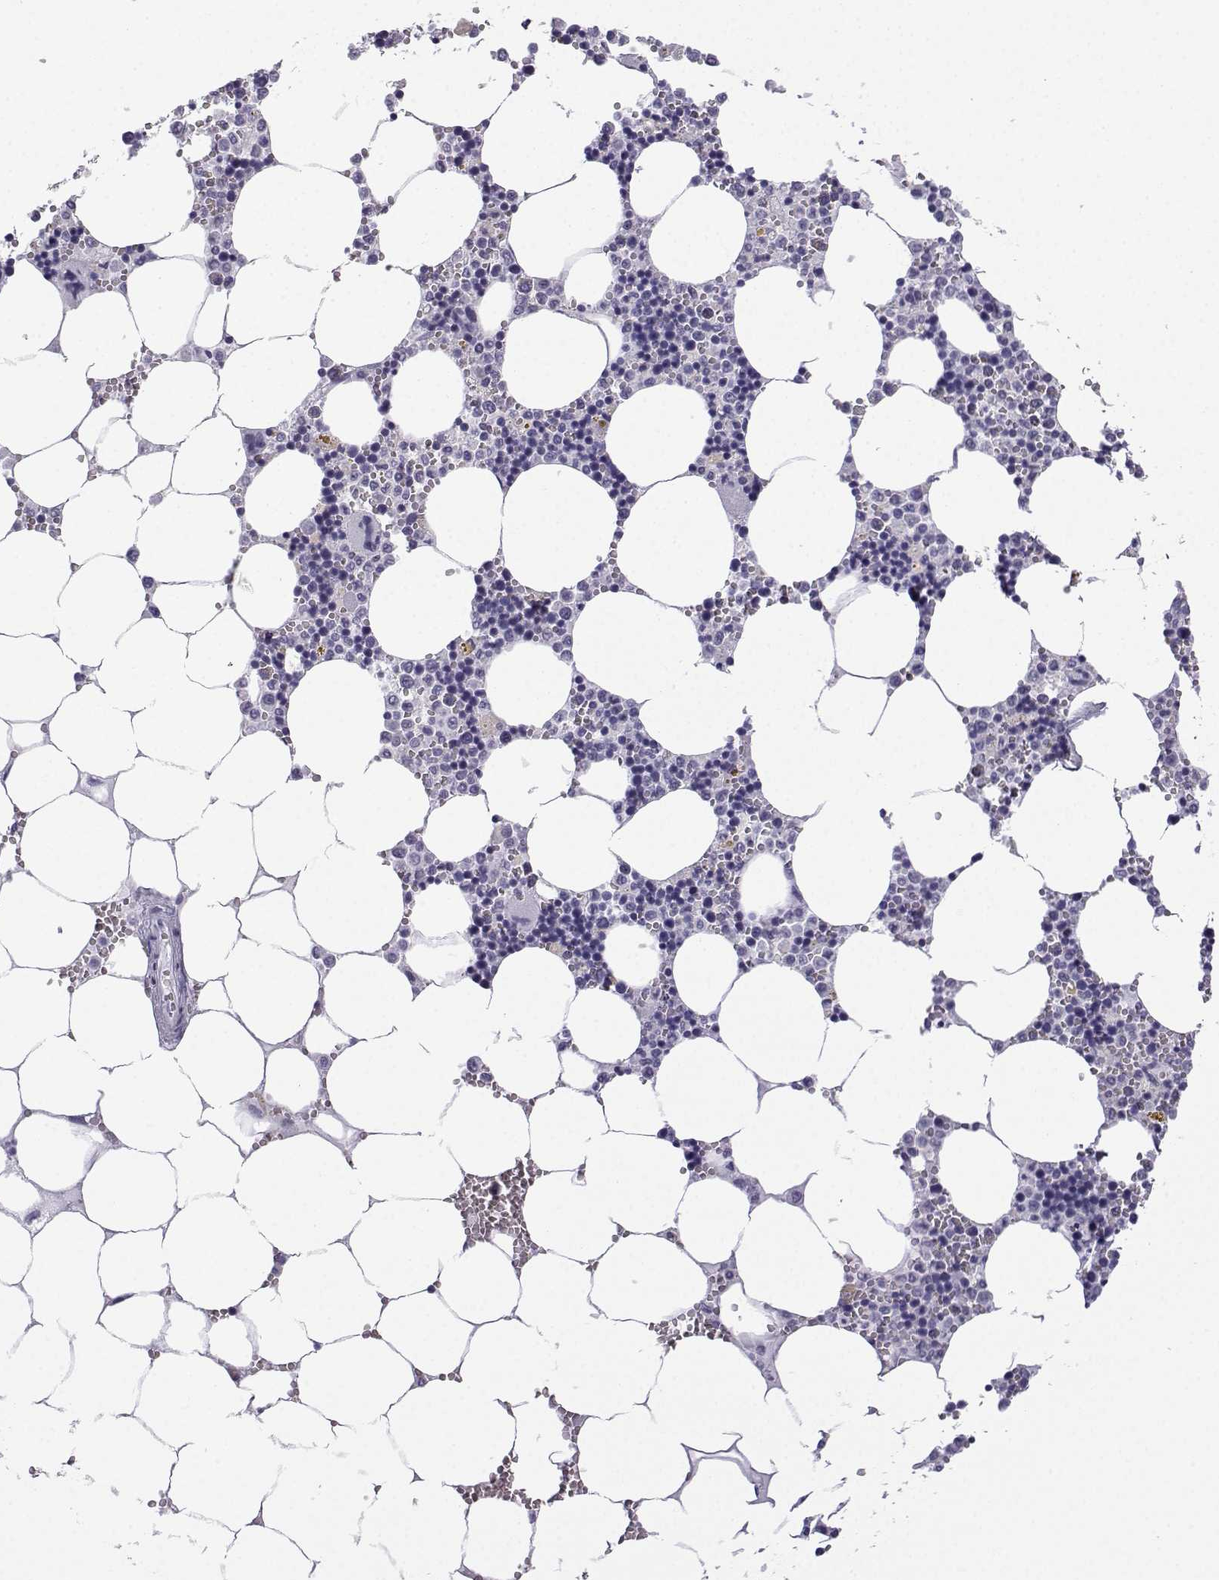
{"staining": {"intensity": "negative", "quantity": "none", "location": "none"}, "tissue": "bone marrow", "cell_type": "Hematopoietic cells", "image_type": "normal", "snomed": [{"axis": "morphology", "description": "Normal tissue, NOS"}, {"axis": "topography", "description": "Bone marrow"}], "caption": "Immunohistochemical staining of unremarkable human bone marrow exhibits no significant expression in hematopoietic cells. (DAB (3,3'-diaminobenzidine) IHC with hematoxylin counter stain).", "gene": "MRGBP", "patient": {"sex": "male", "age": 54}}